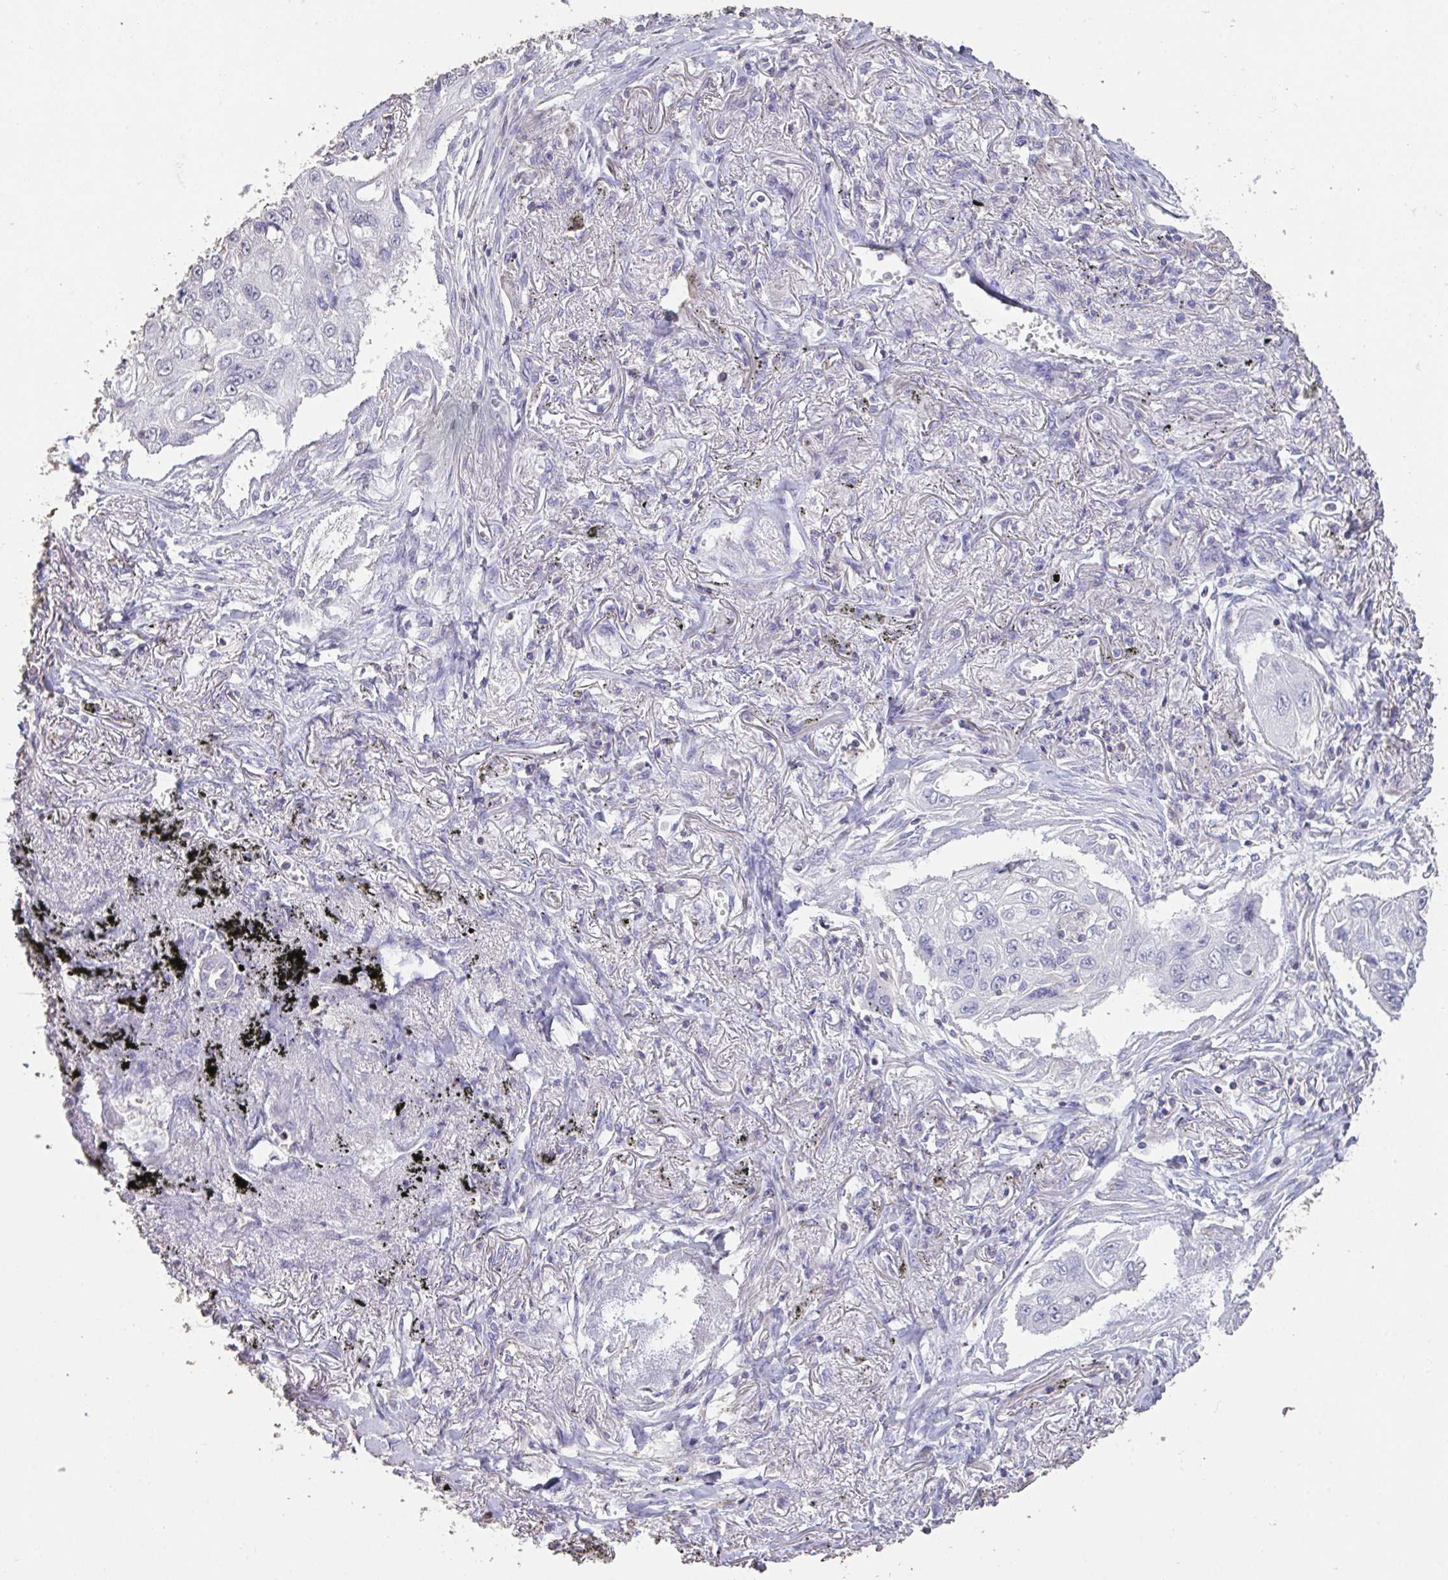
{"staining": {"intensity": "negative", "quantity": "none", "location": "none"}, "tissue": "lung cancer", "cell_type": "Tumor cells", "image_type": "cancer", "snomed": [{"axis": "morphology", "description": "Squamous cell carcinoma, NOS"}, {"axis": "topography", "description": "Lung"}], "caption": "DAB immunohistochemical staining of human squamous cell carcinoma (lung) reveals no significant expression in tumor cells. (DAB IHC, high magnification).", "gene": "IL23R", "patient": {"sex": "male", "age": 75}}